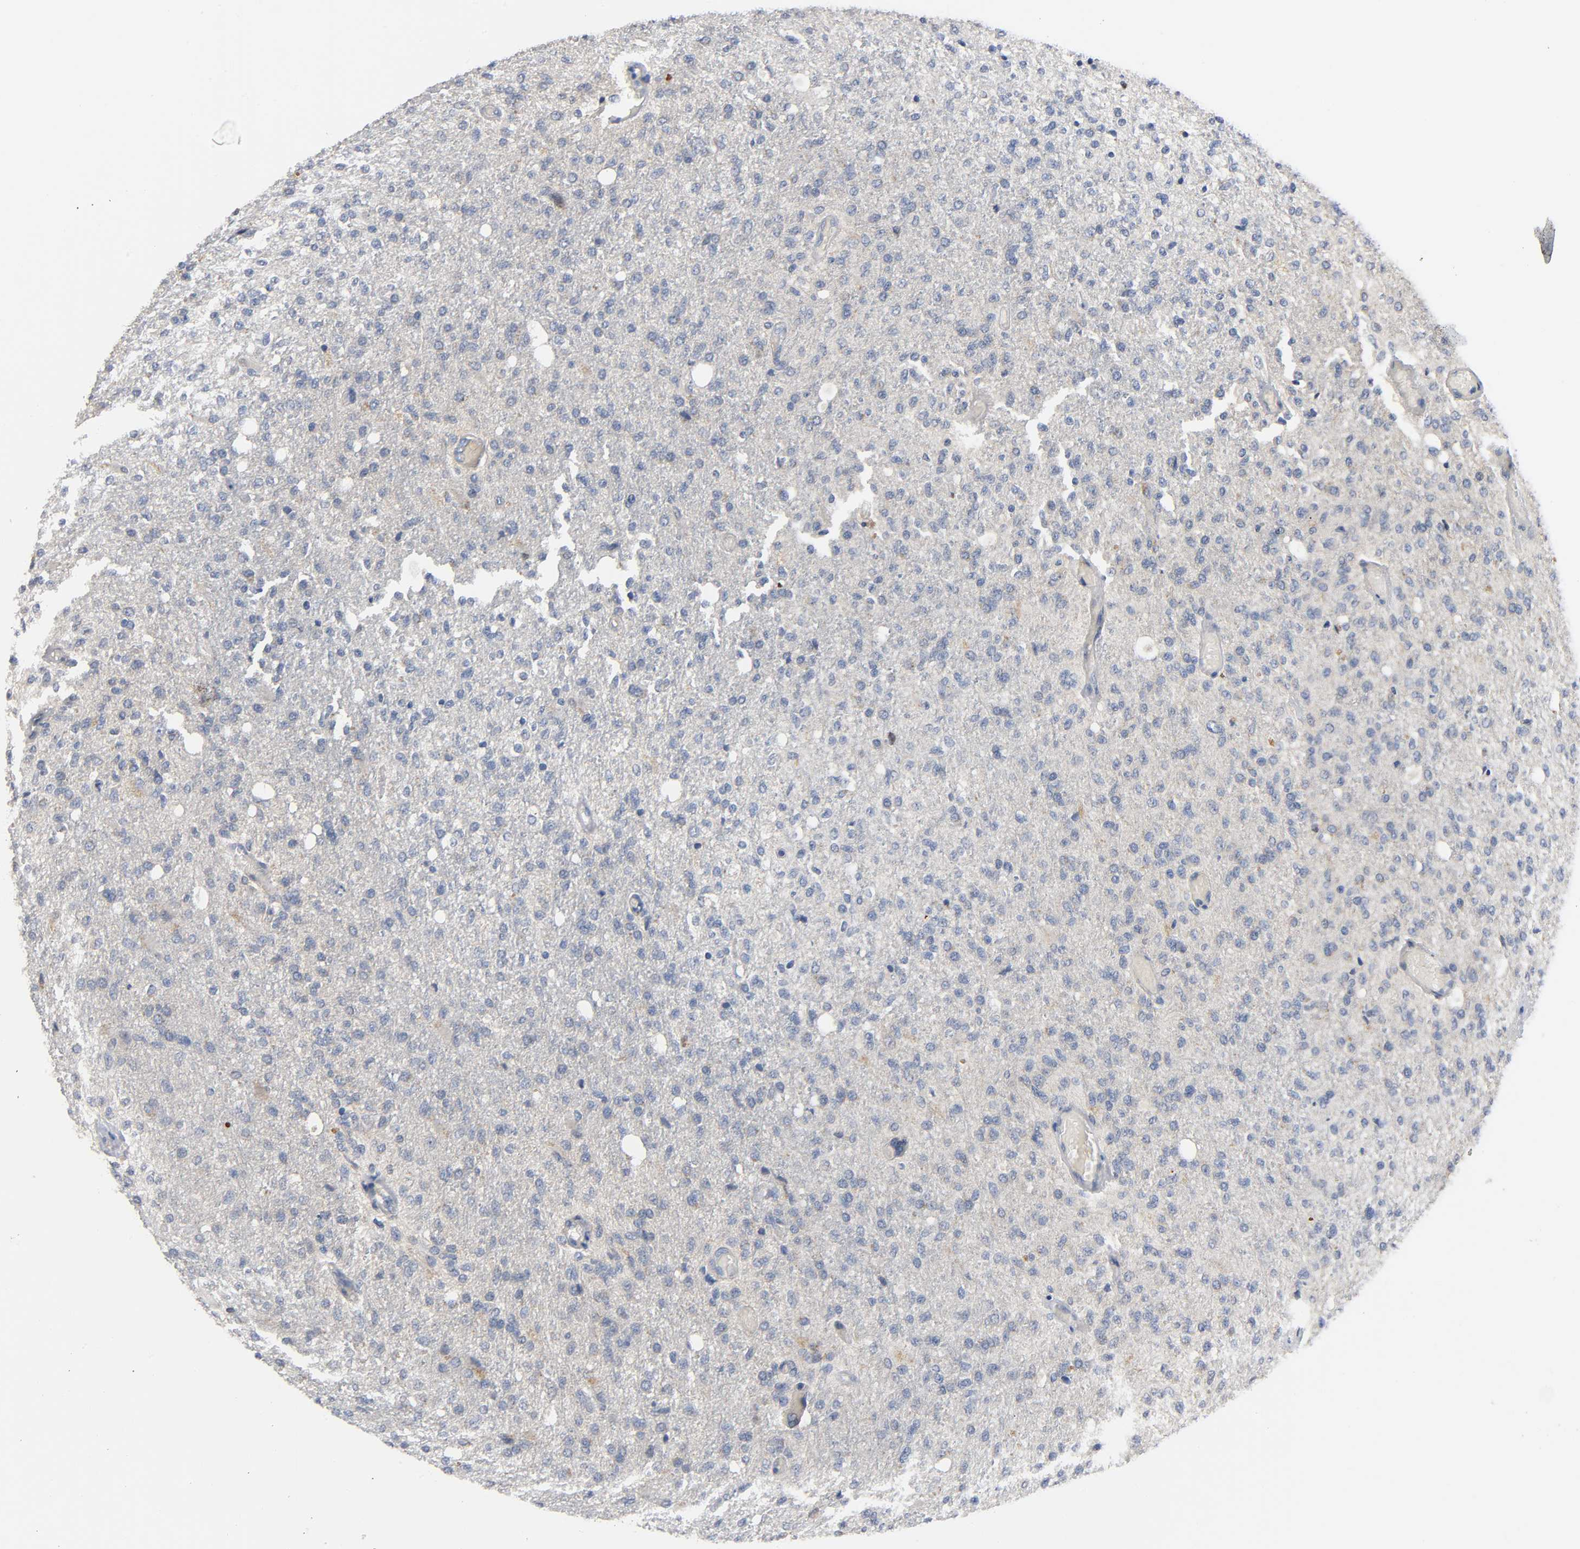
{"staining": {"intensity": "weak", "quantity": "<25%", "location": "cytoplasmic/membranous"}, "tissue": "glioma", "cell_type": "Tumor cells", "image_type": "cancer", "snomed": [{"axis": "morphology", "description": "Normal tissue, NOS"}, {"axis": "morphology", "description": "Glioma, malignant, High grade"}, {"axis": "topography", "description": "Cerebral cortex"}], "caption": "Image shows no protein positivity in tumor cells of glioma tissue.", "gene": "HDAC6", "patient": {"sex": "male", "age": 77}}